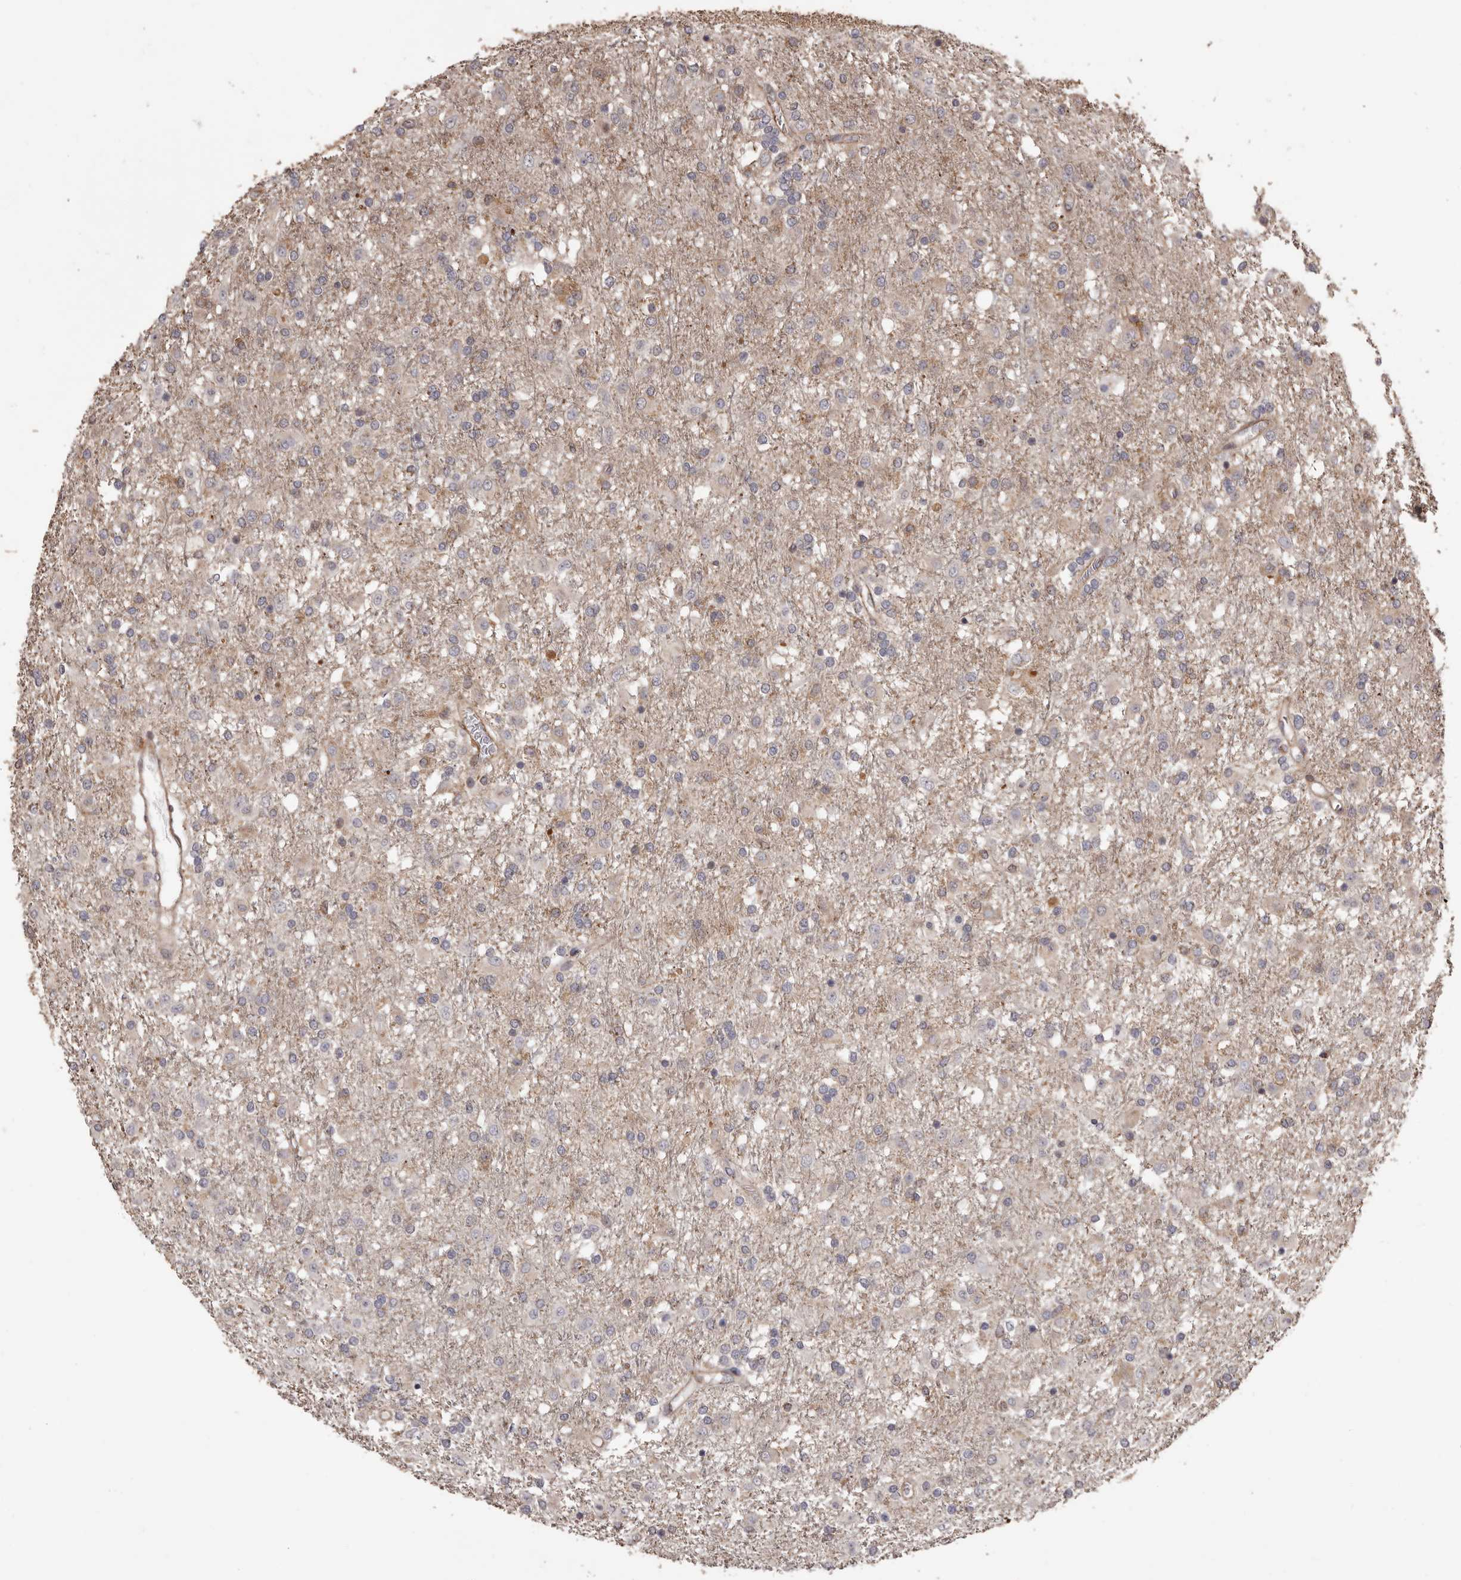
{"staining": {"intensity": "weak", "quantity": "<25%", "location": "cytoplasmic/membranous"}, "tissue": "glioma", "cell_type": "Tumor cells", "image_type": "cancer", "snomed": [{"axis": "morphology", "description": "Glioma, malignant, Low grade"}, {"axis": "topography", "description": "Brain"}], "caption": "Tumor cells are negative for brown protein staining in malignant low-grade glioma. The staining was performed using DAB to visualize the protein expression in brown, while the nuclei were stained in blue with hematoxylin (Magnification: 20x).", "gene": "ZCCHC7", "patient": {"sex": "male", "age": 65}}